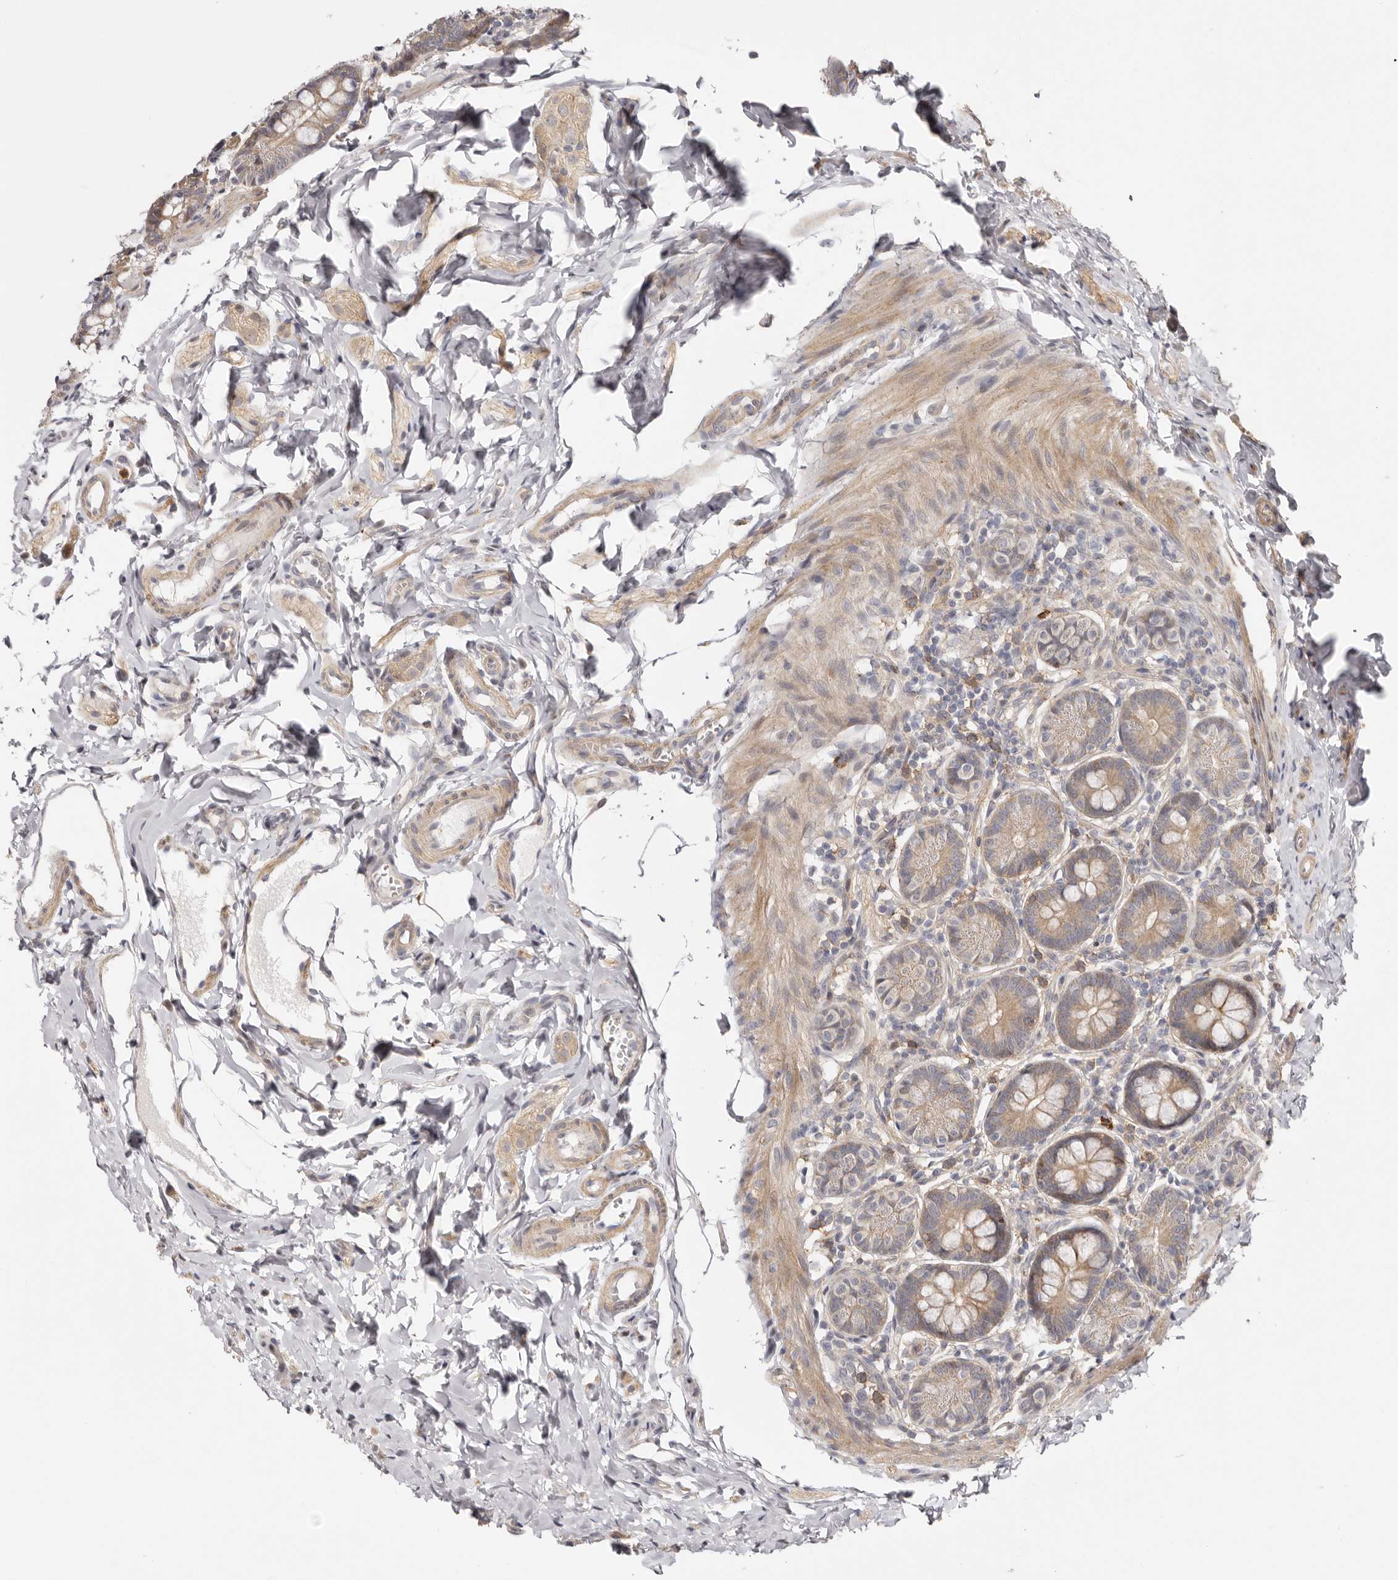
{"staining": {"intensity": "weak", "quantity": ">75%", "location": "cytoplasmic/membranous"}, "tissue": "small intestine", "cell_type": "Glandular cells", "image_type": "normal", "snomed": [{"axis": "morphology", "description": "Normal tissue, NOS"}, {"axis": "topography", "description": "Small intestine"}], "caption": "Weak cytoplasmic/membranous positivity for a protein is seen in approximately >75% of glandular cells of benign small intestine using immunohistochemistry.", "gene": "MSRB2", "patient": {"sex": "male", "age": 7}}